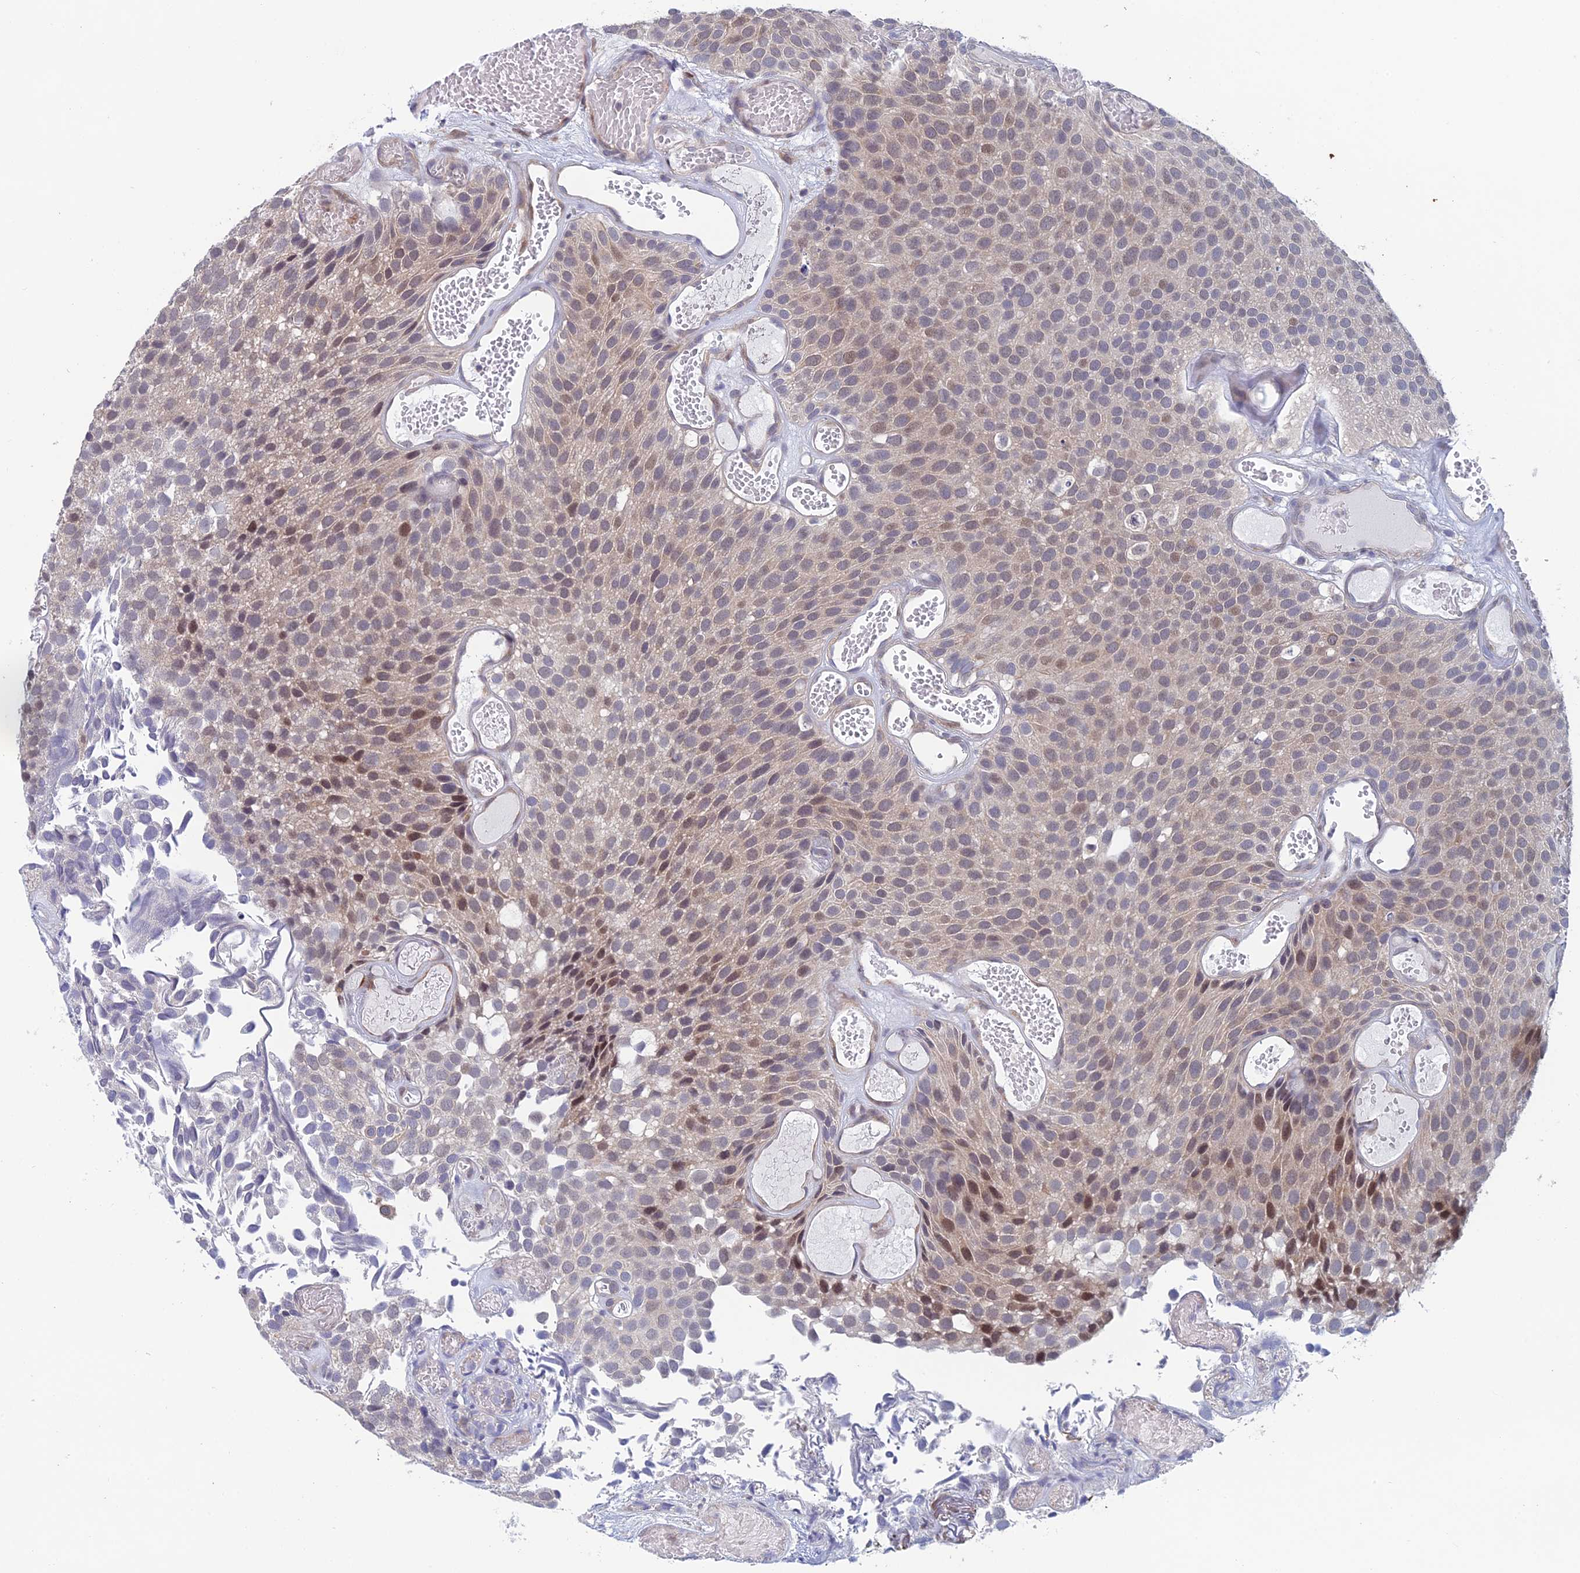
{"staining": {"intensity": "moderate", "quantity": "<25%", "location": "cytoplasmic/membranous,nuclear"}, "tissue": "urothelial cancer", "cell_type": "Tumor cells", "image_type": "cancer", "snomed": [{"axis": "morphology", "description": "Urothelial carcinoma, Low grade"}, {"axis": "topography", "description": "Urinary bladder"}], "caption": "Urothelial carcinoma (low-grade) stained for a protein (brown) exhibits moderate cytoplasmic/membranous and nuclear positive staining in about <25% of tumor cells.", "gene": "SRA1", "patient": {"sex": "male", "age": 89}}